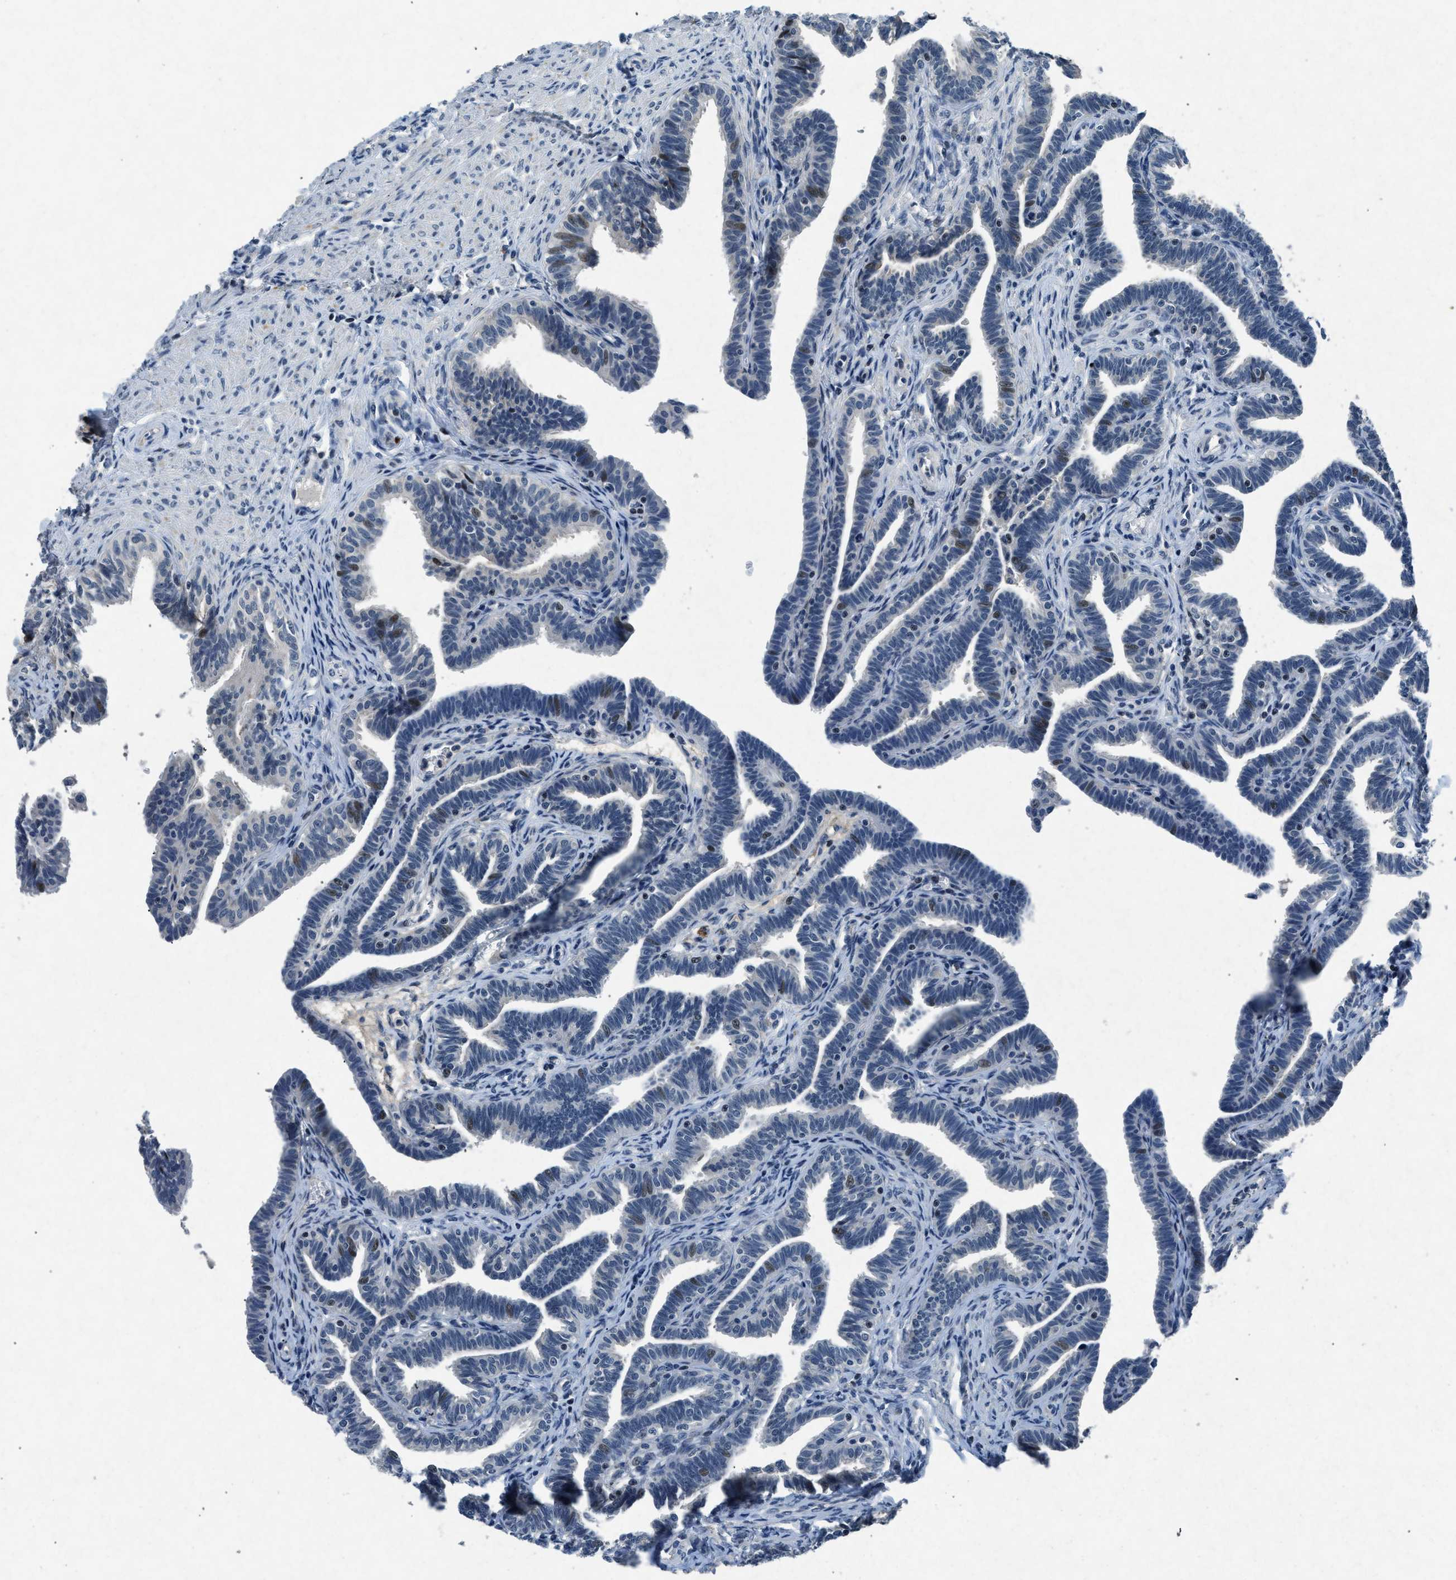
{"staining": {"intensity": "weak", "quantity": "<25%", "location": "nuclear"}, "tissue": "fallopian tube", "cell_type": "Glandular cells", "image_type": "normal", "snomed": [{"axis": "morphology", "description": "Normal tissue, NOS"}, {"axis": "topography", "description": "Fallopian tube"}, {"axis": "topography", "description": "Ovary"}], "caption": "Image shows no protein positivity in glandular cells of benign fallopian tube.", "gene": "PHLDA1", "patient": {"sex": "female", "age": 23}}